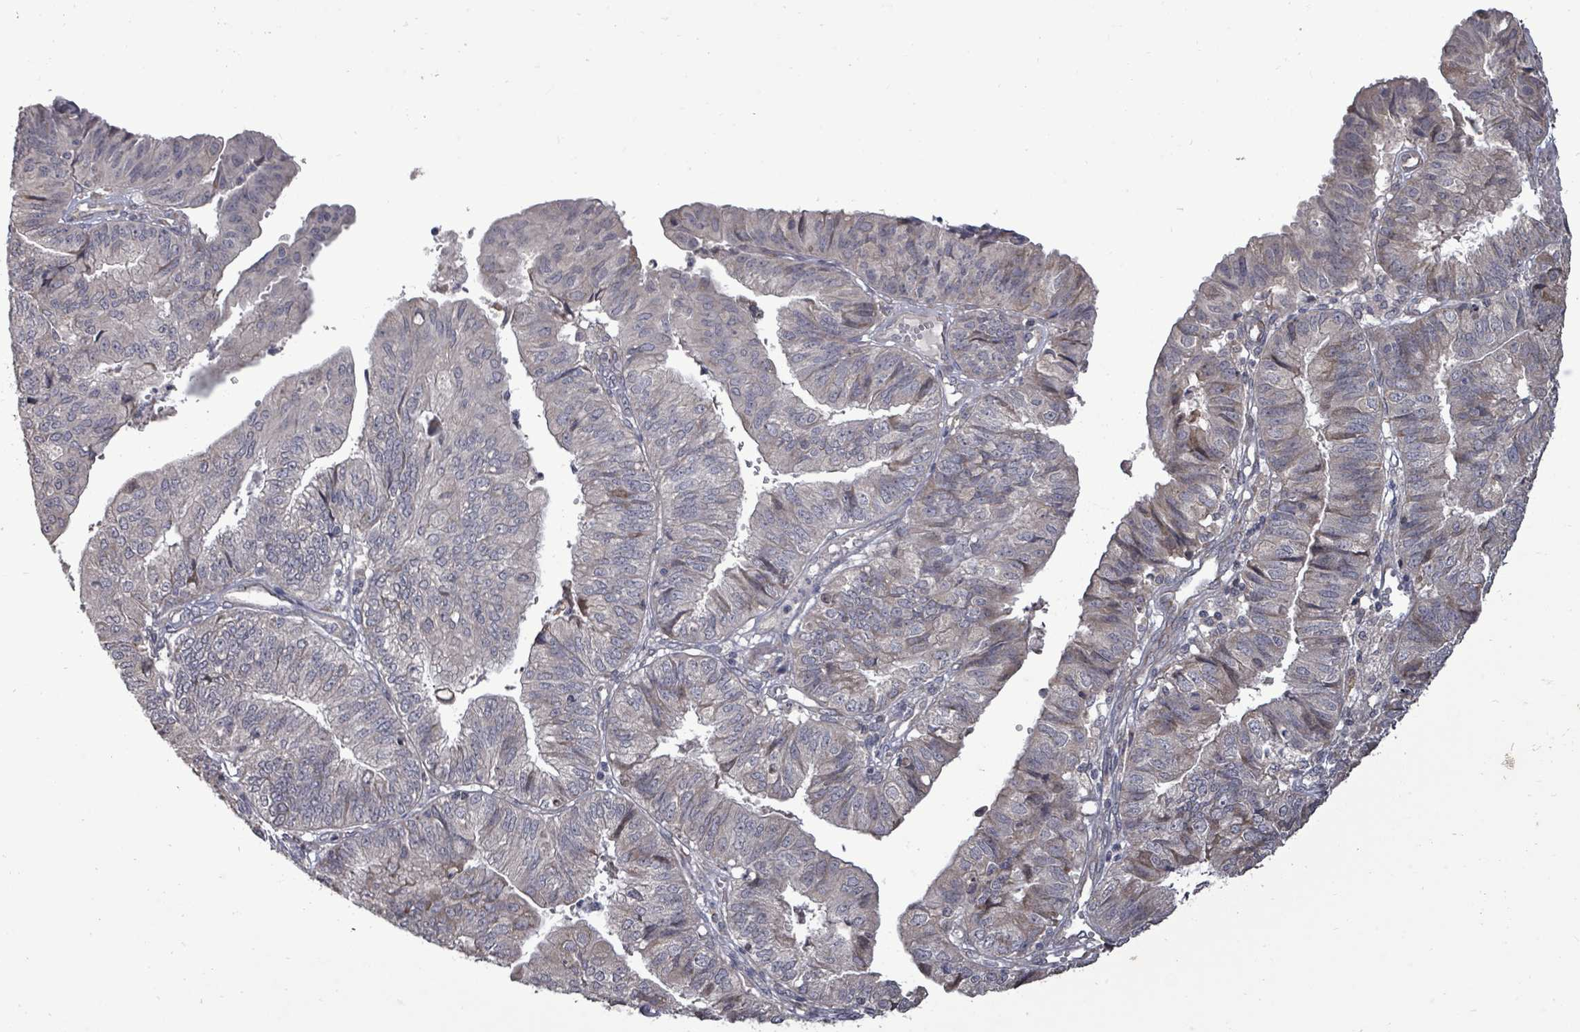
{"staining": {"intensity": "negative", "quantity": "none", "location": "none"}, "tissue": "endometrial cancer", "cell_type": "Tumor cells", "image_type": "cancer", "snomed": [{"axis": "morphology", "description": "Adenocarcinoma, NOS"}, {"axis": "topography", "description": "Endometrium"}], "caption": "Endometrial cancer (adenocarcinoma) stained for a protein using IHC displays no staining tumor cells.", "gene": "POMGNT2", "patient": {"sex": "female", "age": 56}}